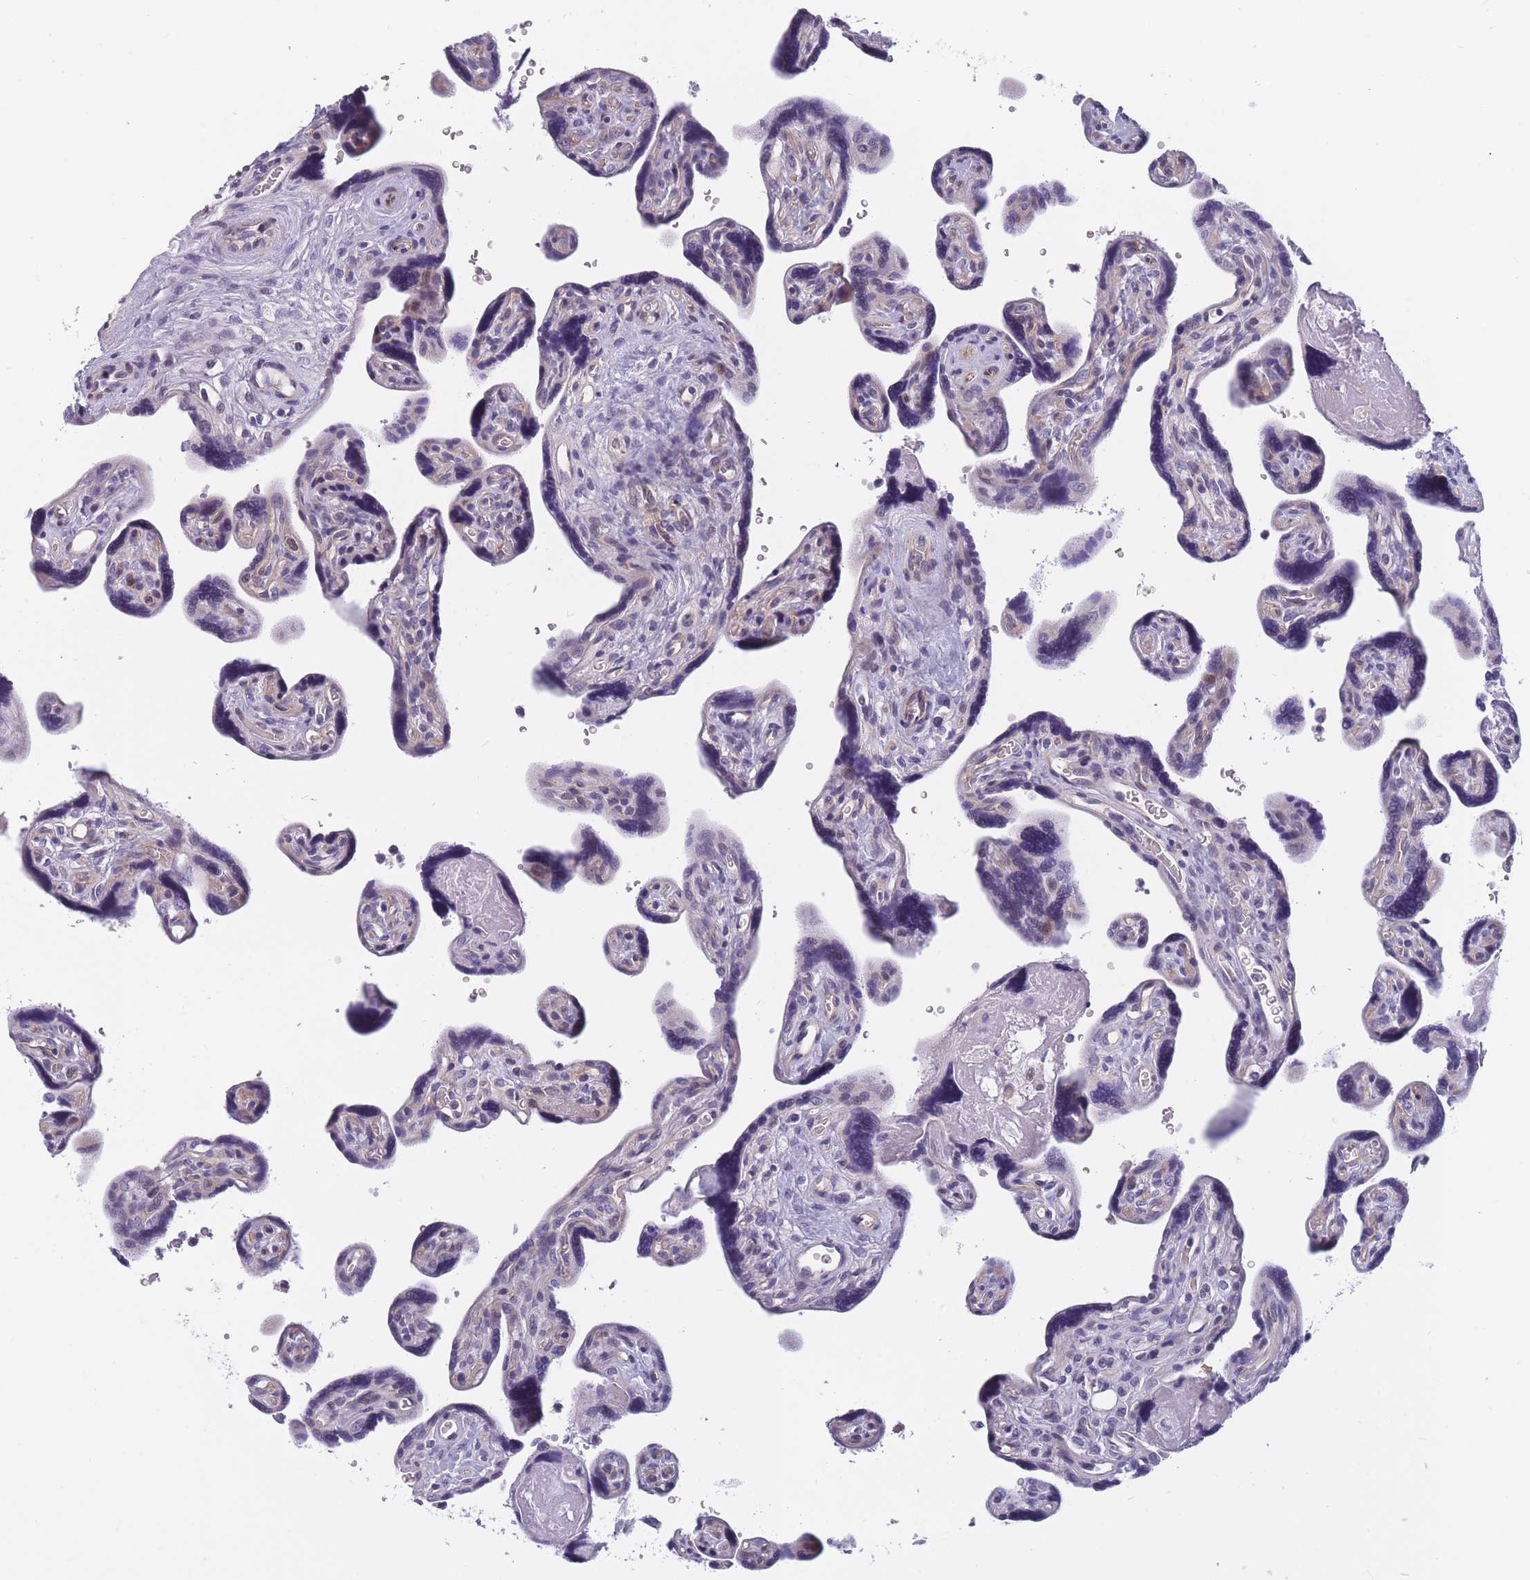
{"staining": {"intensity": "weak", "quantity": "<25%", "location": "cytoplasmic/membranous"}, "tissue": "placenta", "cell_type": "Decidual cells", "image_type": "normal", "snomed": [{"axis": "morphology", "description": "Normal tissue, NOS"}, {"axis": "topography", "description": "Placenta"}], "caption": "The micrograph displays no staining of decidual cells in benign placenta.", "gene": "FAM83F", "patient": {"sex": "female", "age": 39}}